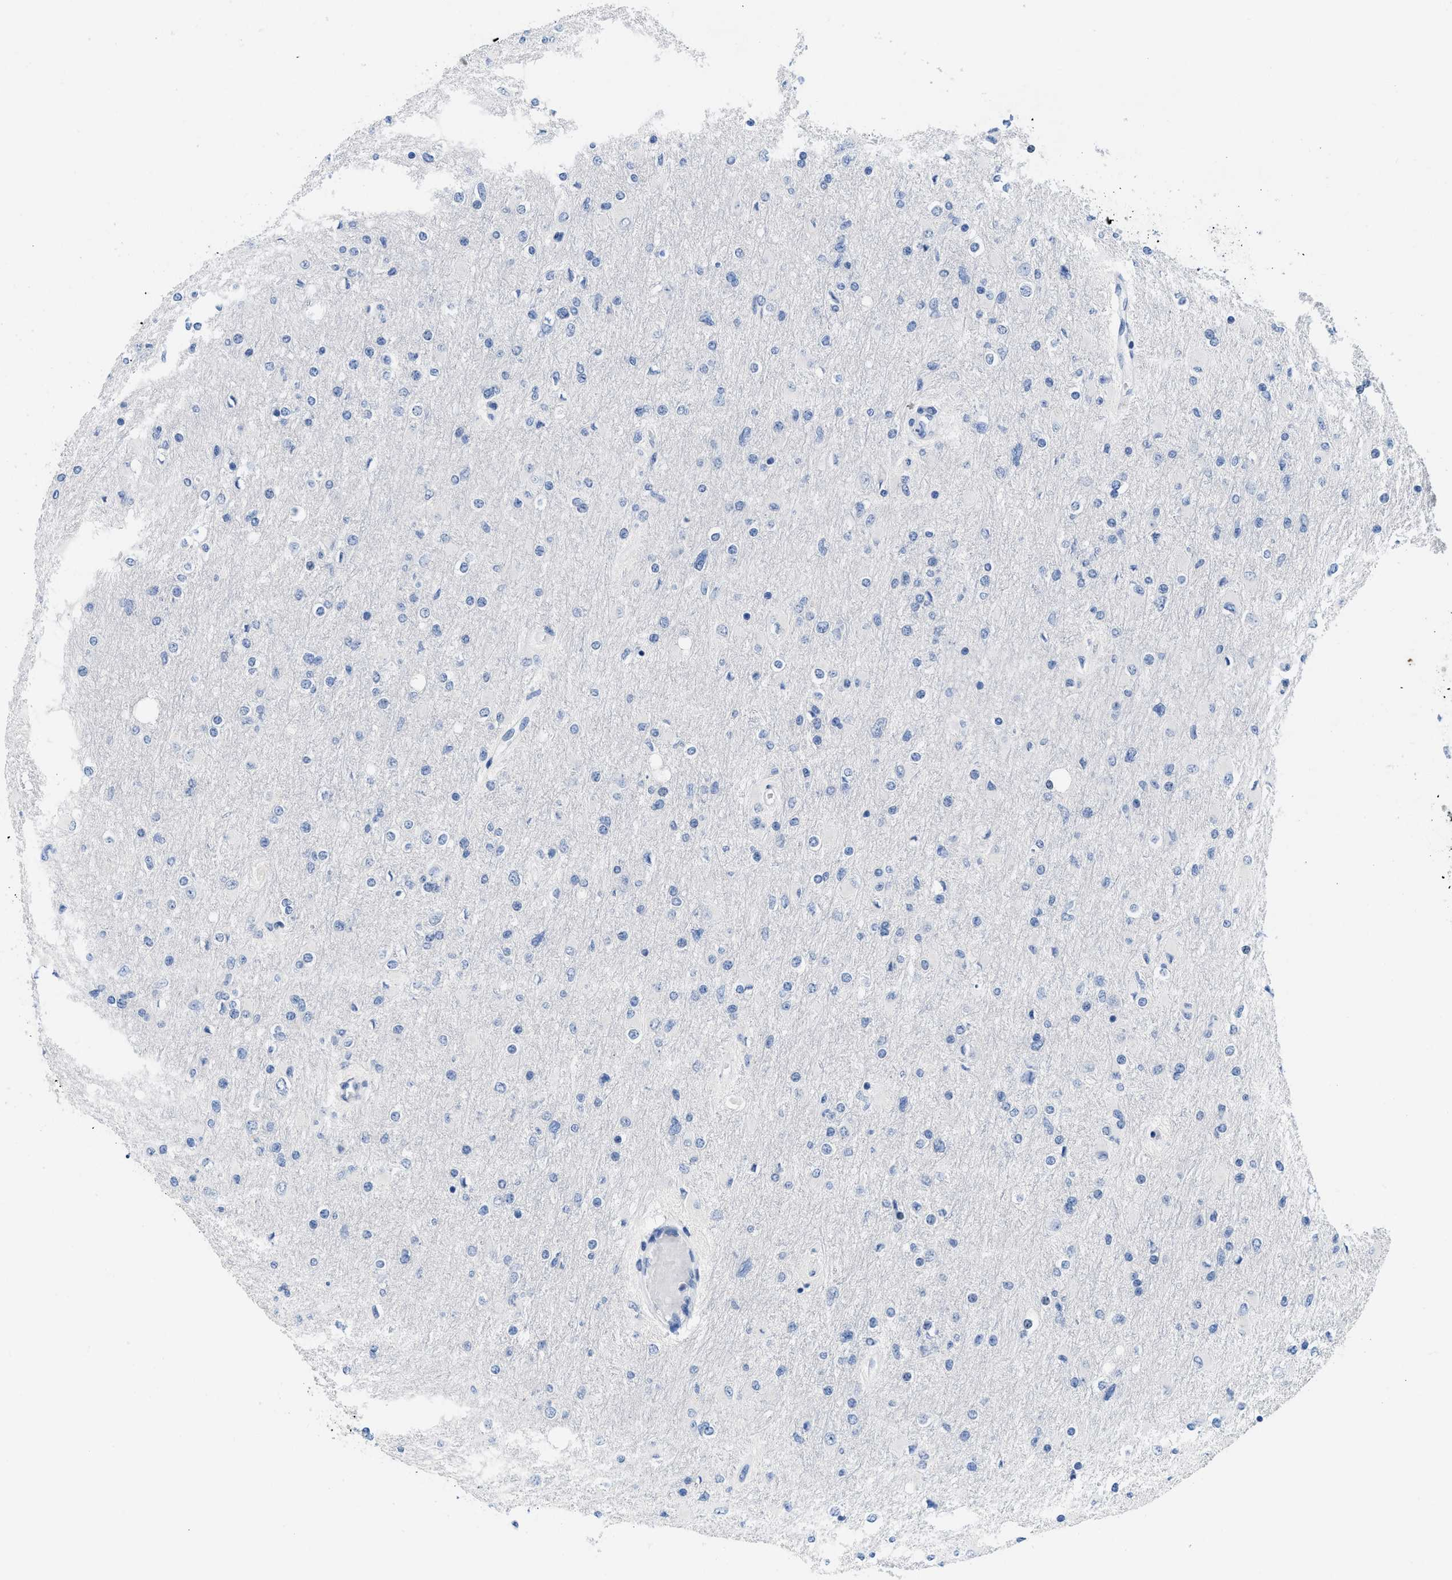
{"staining": {"intensity": "negative", "quantity": "none", "location": "none"}, "tissue": "glioma", "cell_type": "Tumor cells", "image_type": "cancer", "snomed": [{"axis": "morphology", "description": "Glioma, malignant, High grade"}, {"axis": "topography", "description": "Cerebral cortex"}], "caption": "Immunohistochemistry of glioma reveals no expression in tumor cells. (Brightfield microscopy of DAB immunohistochemistry (IHC) at high magnification).", "gene": "CR1", "patient": {"sex": "female", "age": 36}}